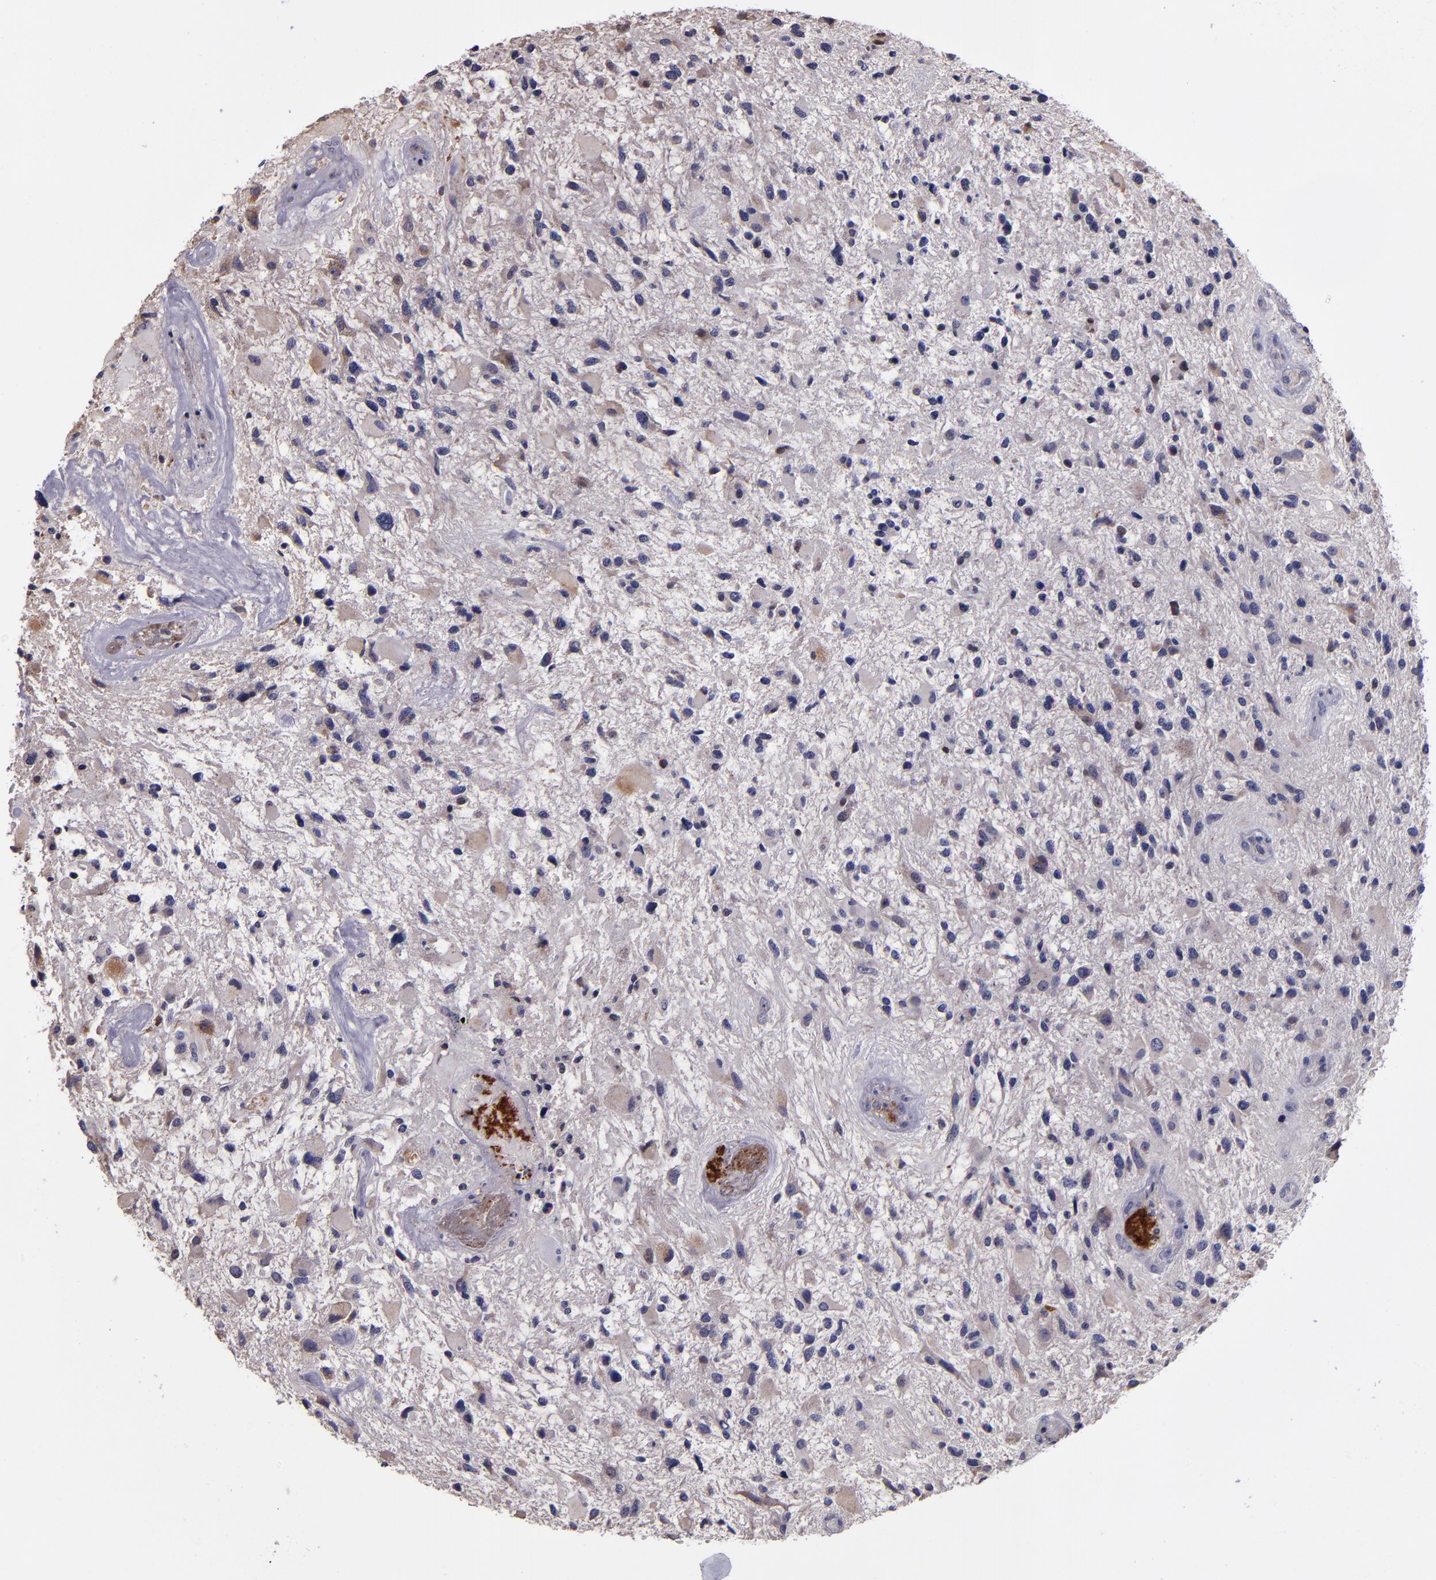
{"staining": {"intensity": "weak", "quantity": "25%-75%", "location": "cytoplasmic/membranous"}, "tissue": "glioma", "cell_type": "Tumor cells", "image_type": "cancer", "snomed": [{"axis": "morphology", "description": "Glioma, malignant, High grade"}, {"axis": "topography", "description": "Brain"}], "caption": "Weak cytoplasmic/membranous positivity for a protein is seen in approximately 25%-75% of tumor cells of high-grade glioma (malignant) using immunohistochemistry (IHC).", "gene": "SELP", "patient": {"sex": "female", "age": 60}}